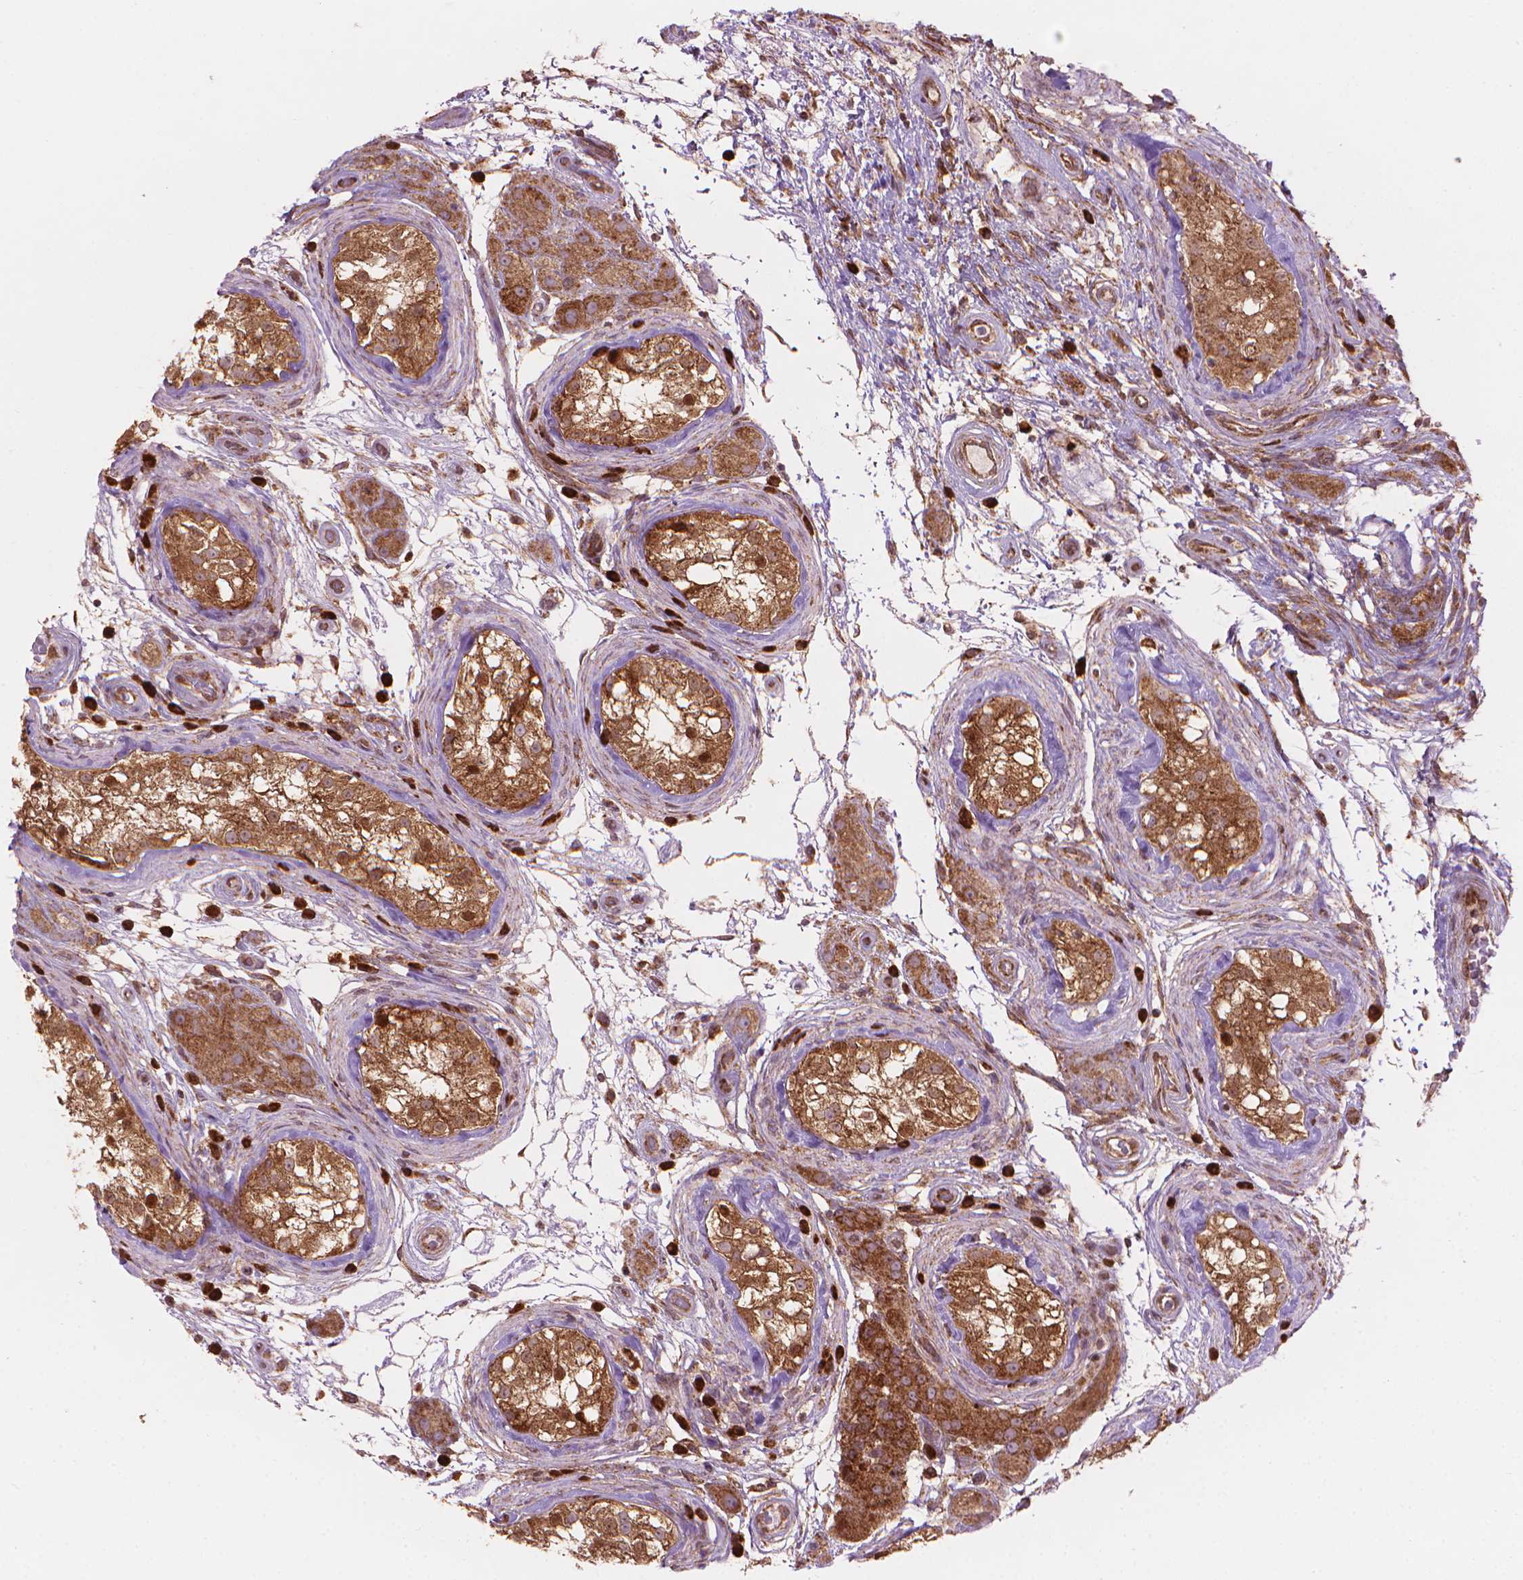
{"staining": {"intensity": "moderate", "quantity": ">75%", "location": "cytoplasmic/membranous"}, "tissue": "testis cancer", "cell_type": "Tumor cells", "image_type": "cancer", "snomed": [{"axis": "morphology", "description": "Seminoma, NOS"}, {"axis": "morphology", "description": "Carcinoma, Embryonal, NOS"}, {"axis": "topography", "description": "Testis"}], "caption": "Seminoma (testis) stained with a protein marker displays moderate staining in tumor cells.", "gene": "VARS2", "patient": {"sex": "male", "age": 41}}